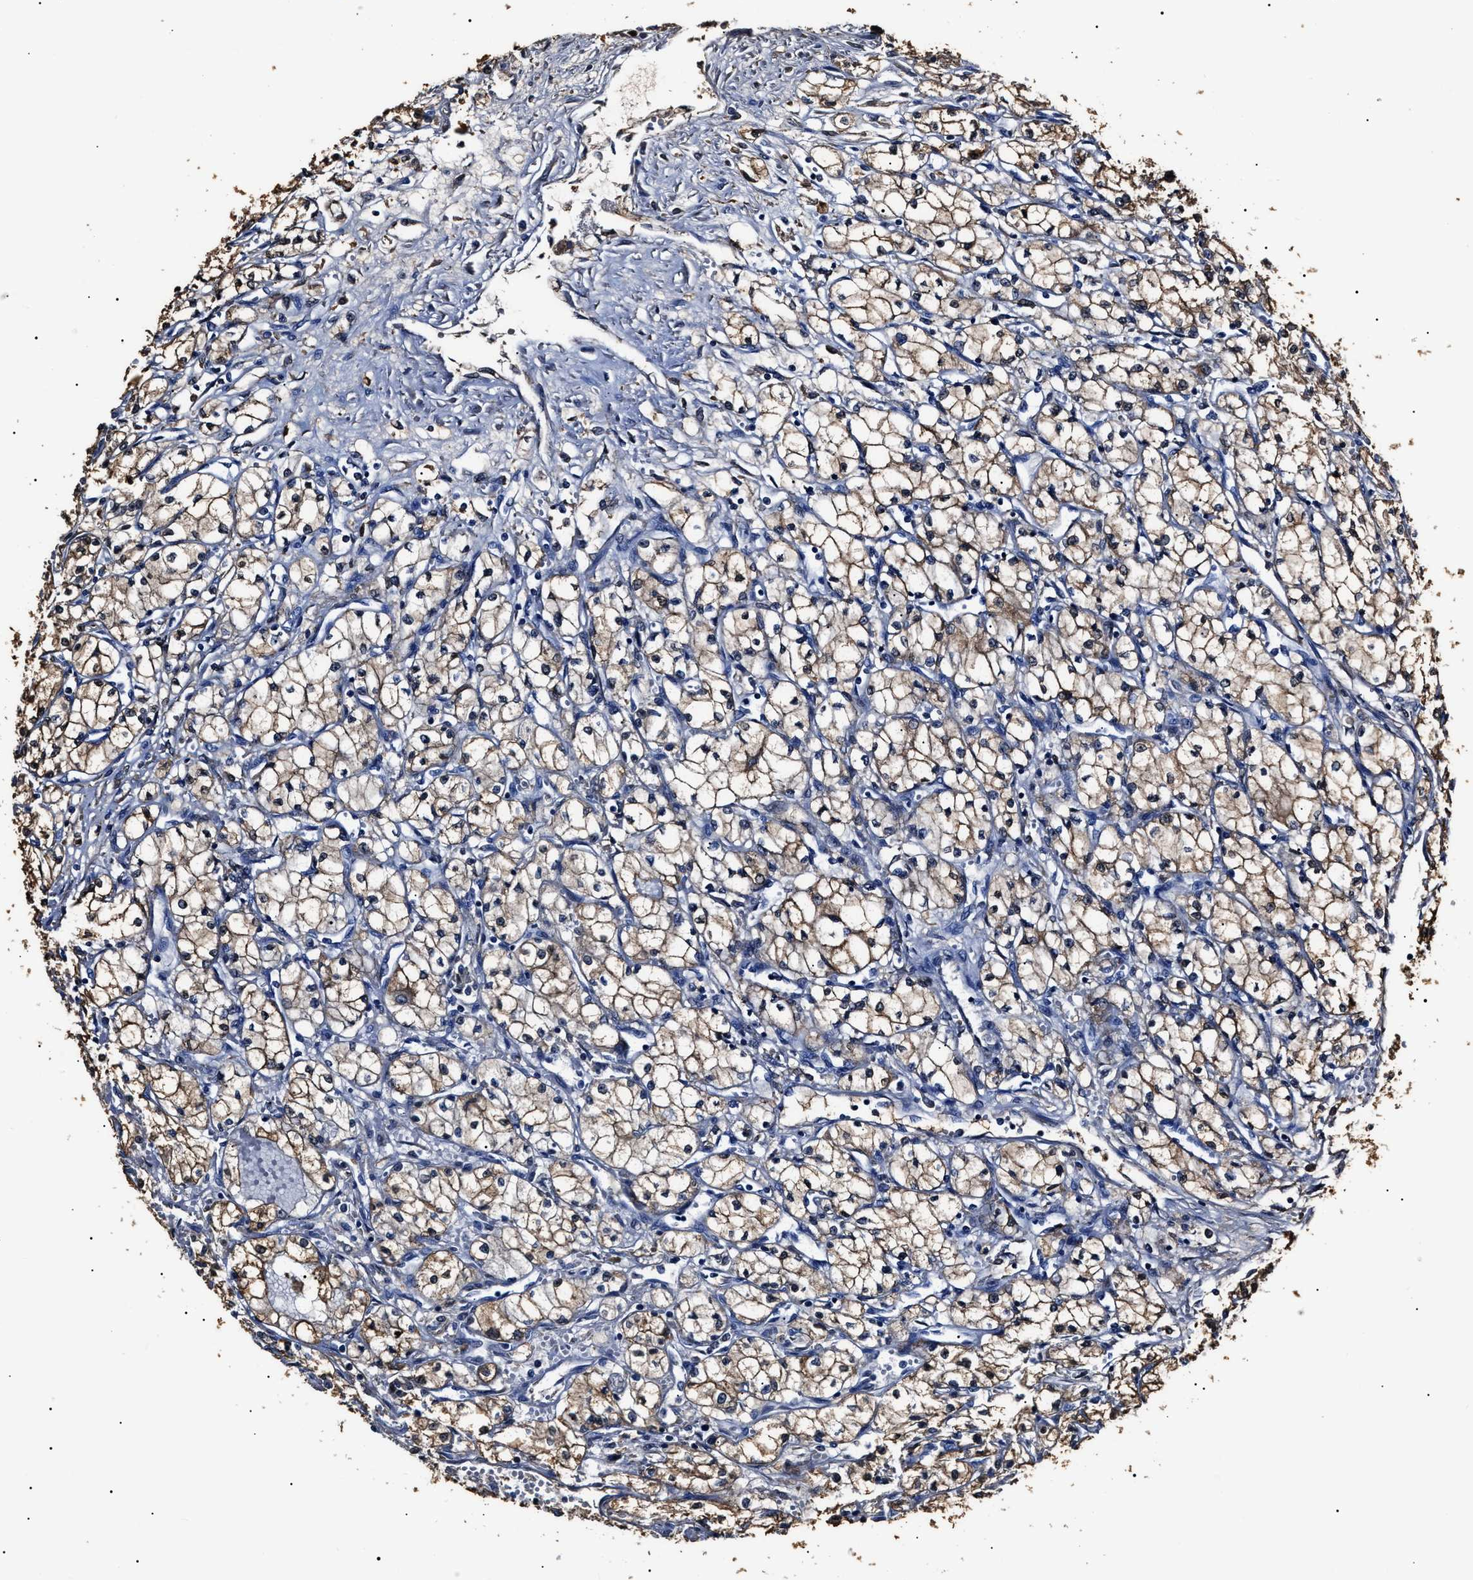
{"staining": {"intensity": "weak", "quantity": "<25%", "location": "cytoplasmic/membranous"}, "tissue": "renal cancer", "cell_type": "Tumor cells", "image_type": "cancer", "snomed": [{"axis": "morphology", "description": "Normal tissue, NOS"}, {"axis": "morphology", "description": "Adenocarcinoma, NOS"}, {"axis": "topography", "description": "Kidney"}], "caption": "Tumor cells are negative for brown protein staining in renal adenocarcinoma.", "gene": "ALDH1A1", "patient": {"sex": "male", "age": 59}}